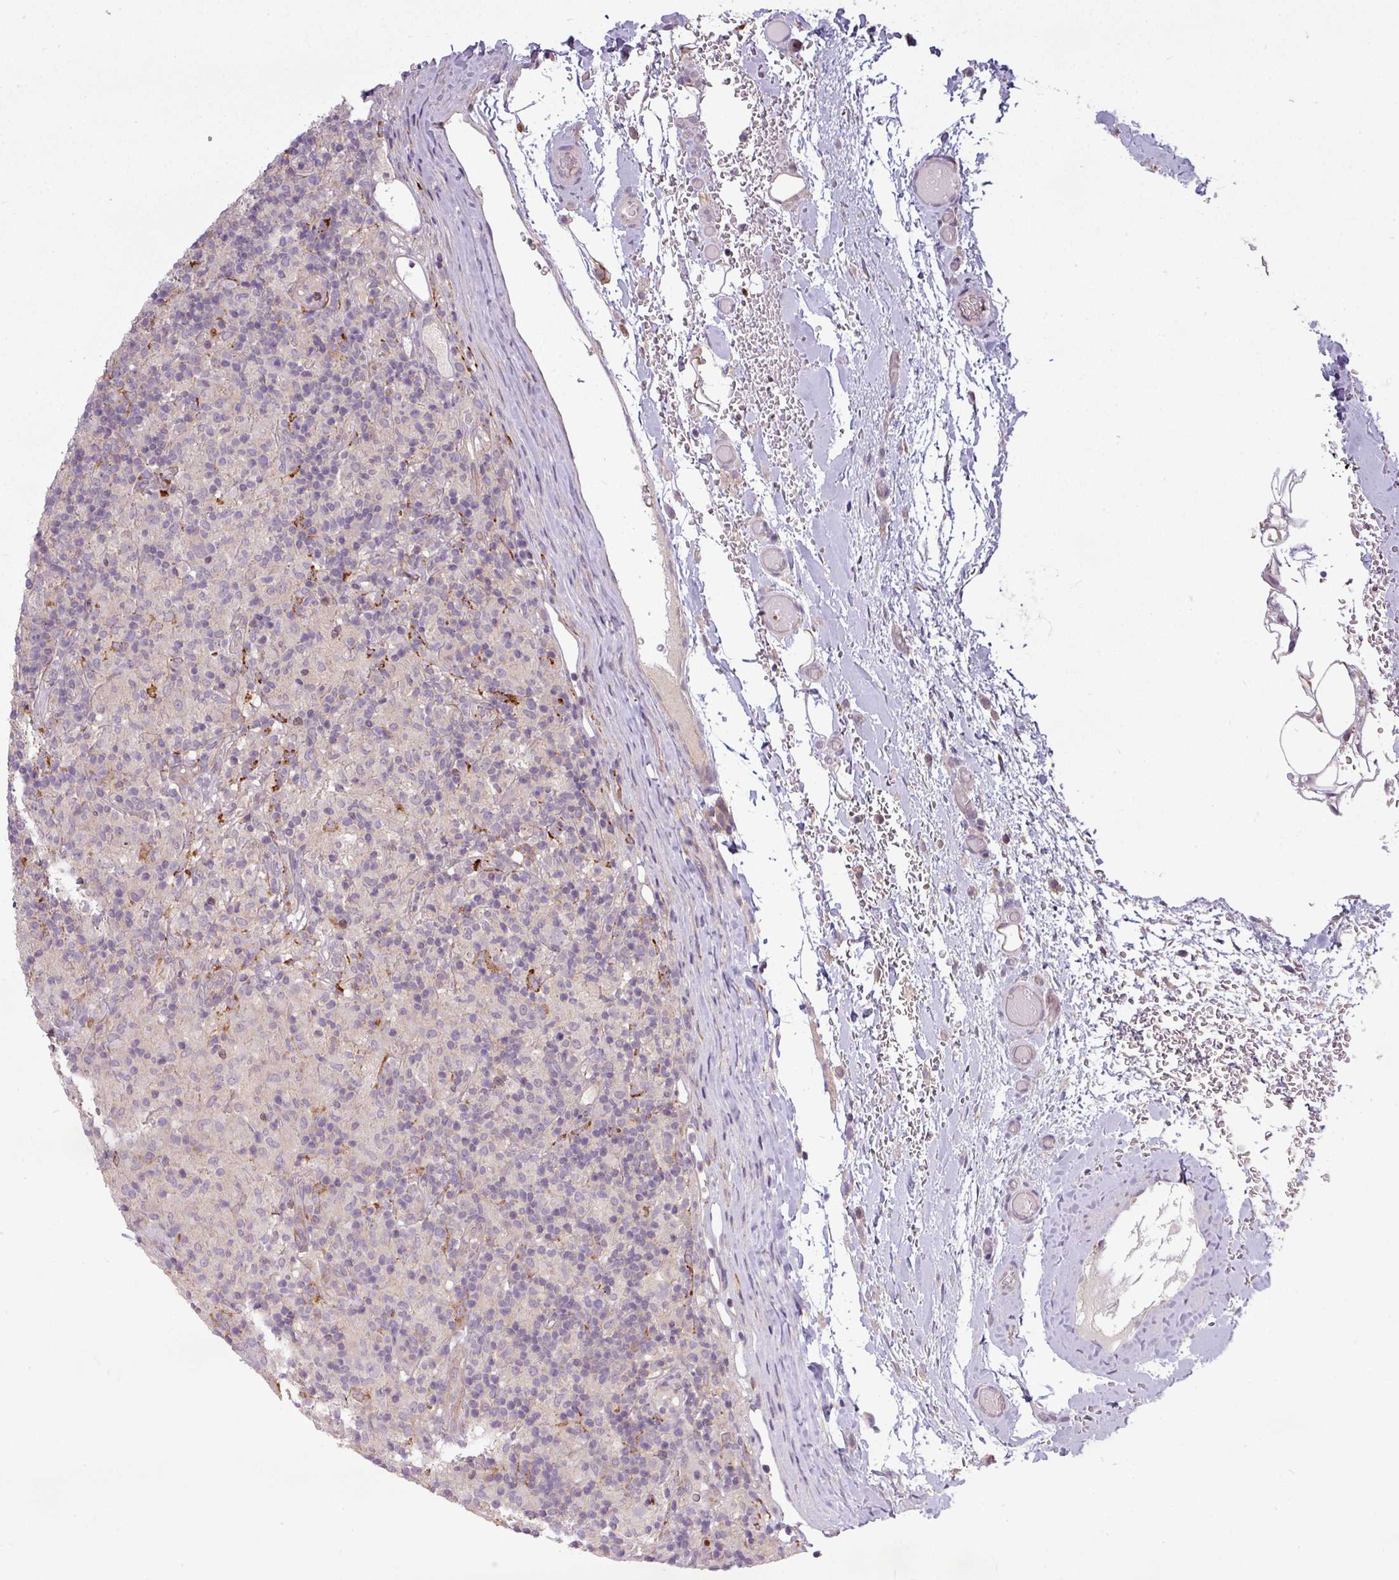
{"staining": {"intensity": "negative", "quantity": "none", "location": "none"}, "tissue": "lymphoma", "cell_type": "Tumor cells", "image_type": "cancer", "snomed": [{"axis": "morphology", "description": "Hodgkin's disease, NOS"}, {"axis": "topography", "description": "Lymph node"}], "caption": "DAB (3,3'-diaminobenzidine) immunohistochemical staining of human Hodgkin's disease shows no significant staining in tumor cells.", "gene": "PAPLN", "patient": {"sex": "male", "age": 70}}